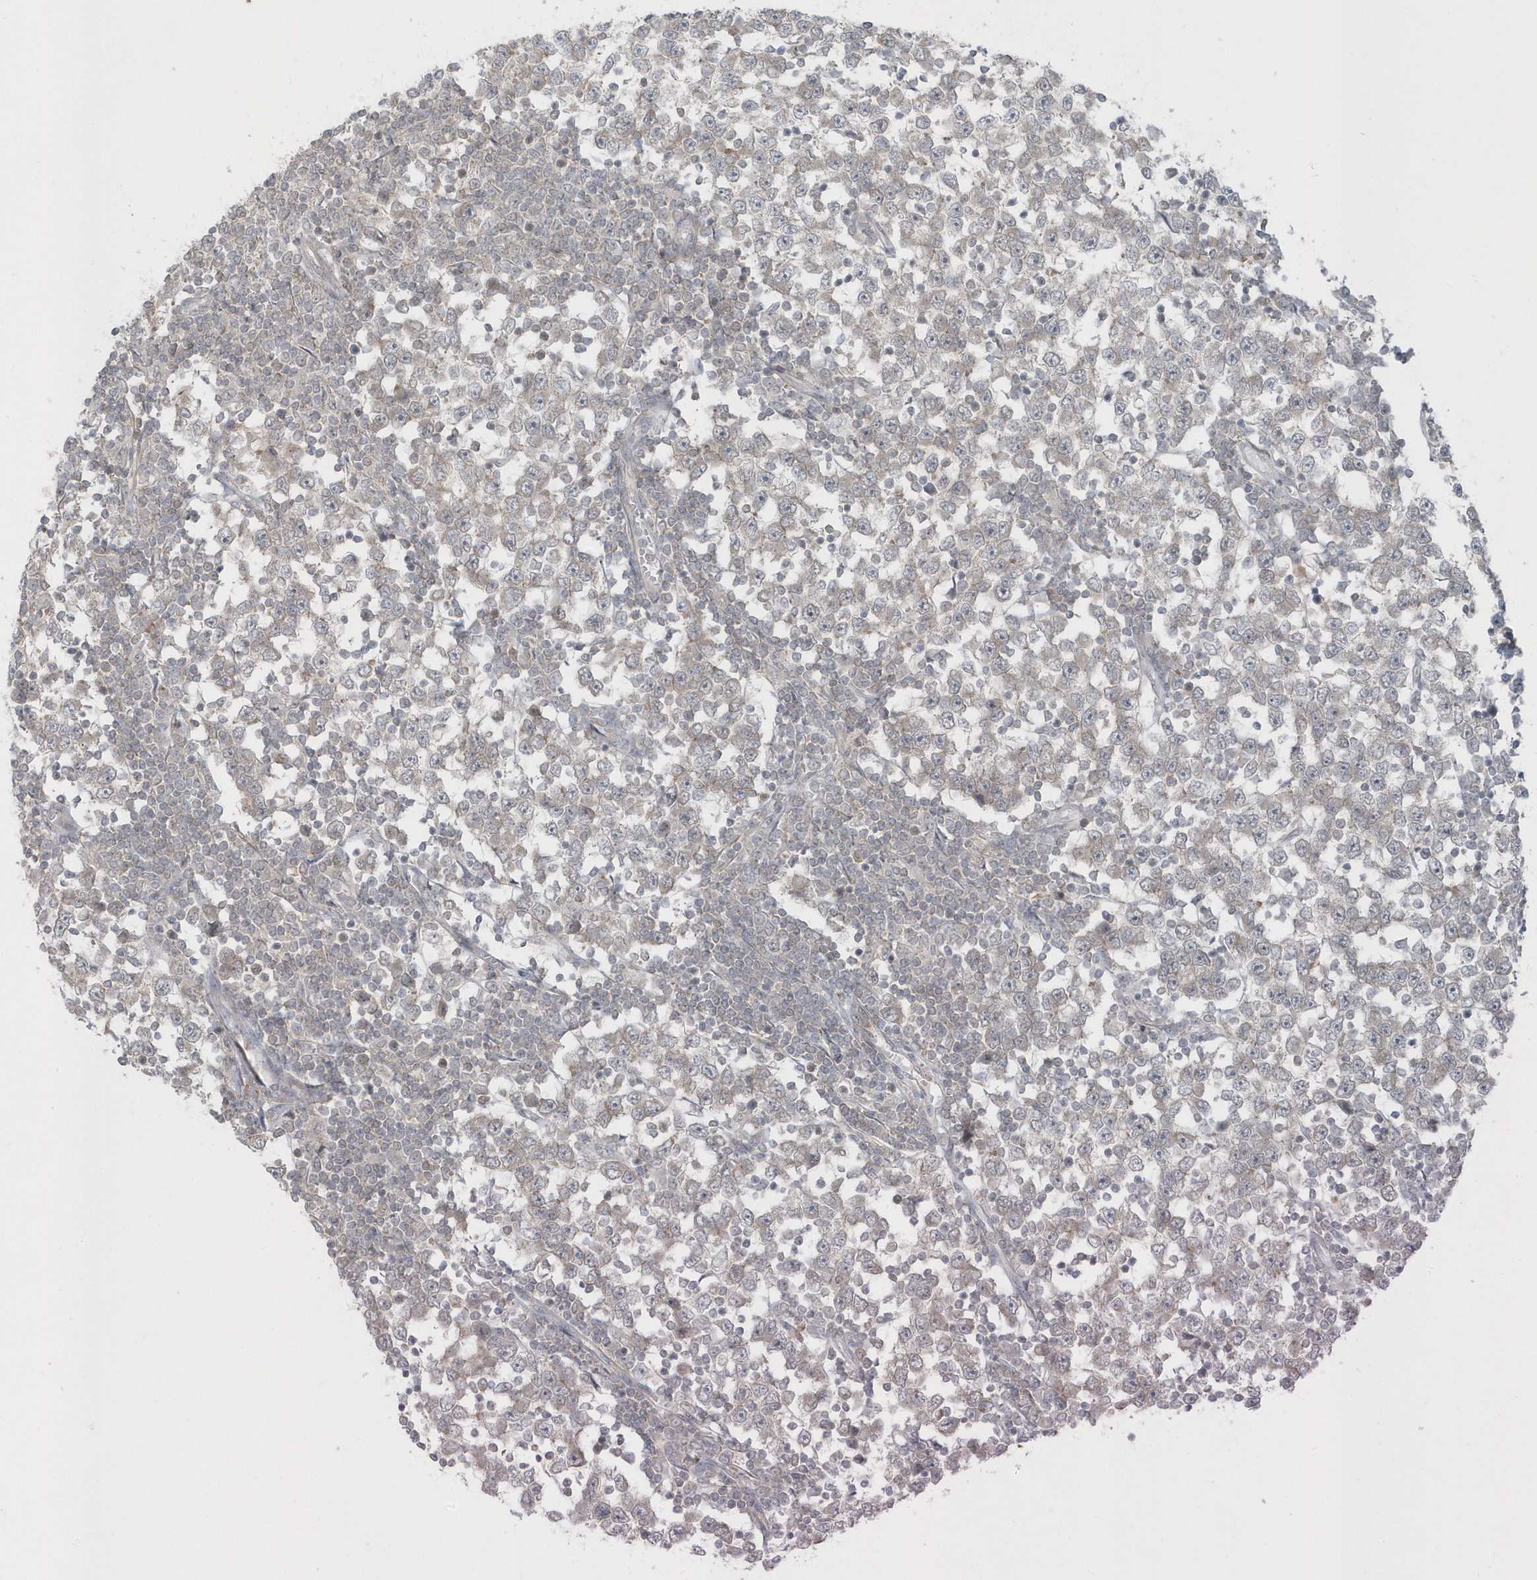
{"staining": {"intensity": "negative", "quantity": "none", "location": "none"}, "tissue": "testis cancer", "cell_type": "Tumor cells", "image_type": "cancer", "snomed": [{"axis": "morphology", "description": "Seminoma, NOS"}, {"axis": "topography", "description": "Testis"}], "caption": "There is no significant expression in tumor cells of seminoma (testis).", "gene": "PARD3B", "patient": {"sex": "male", "age": 65}}